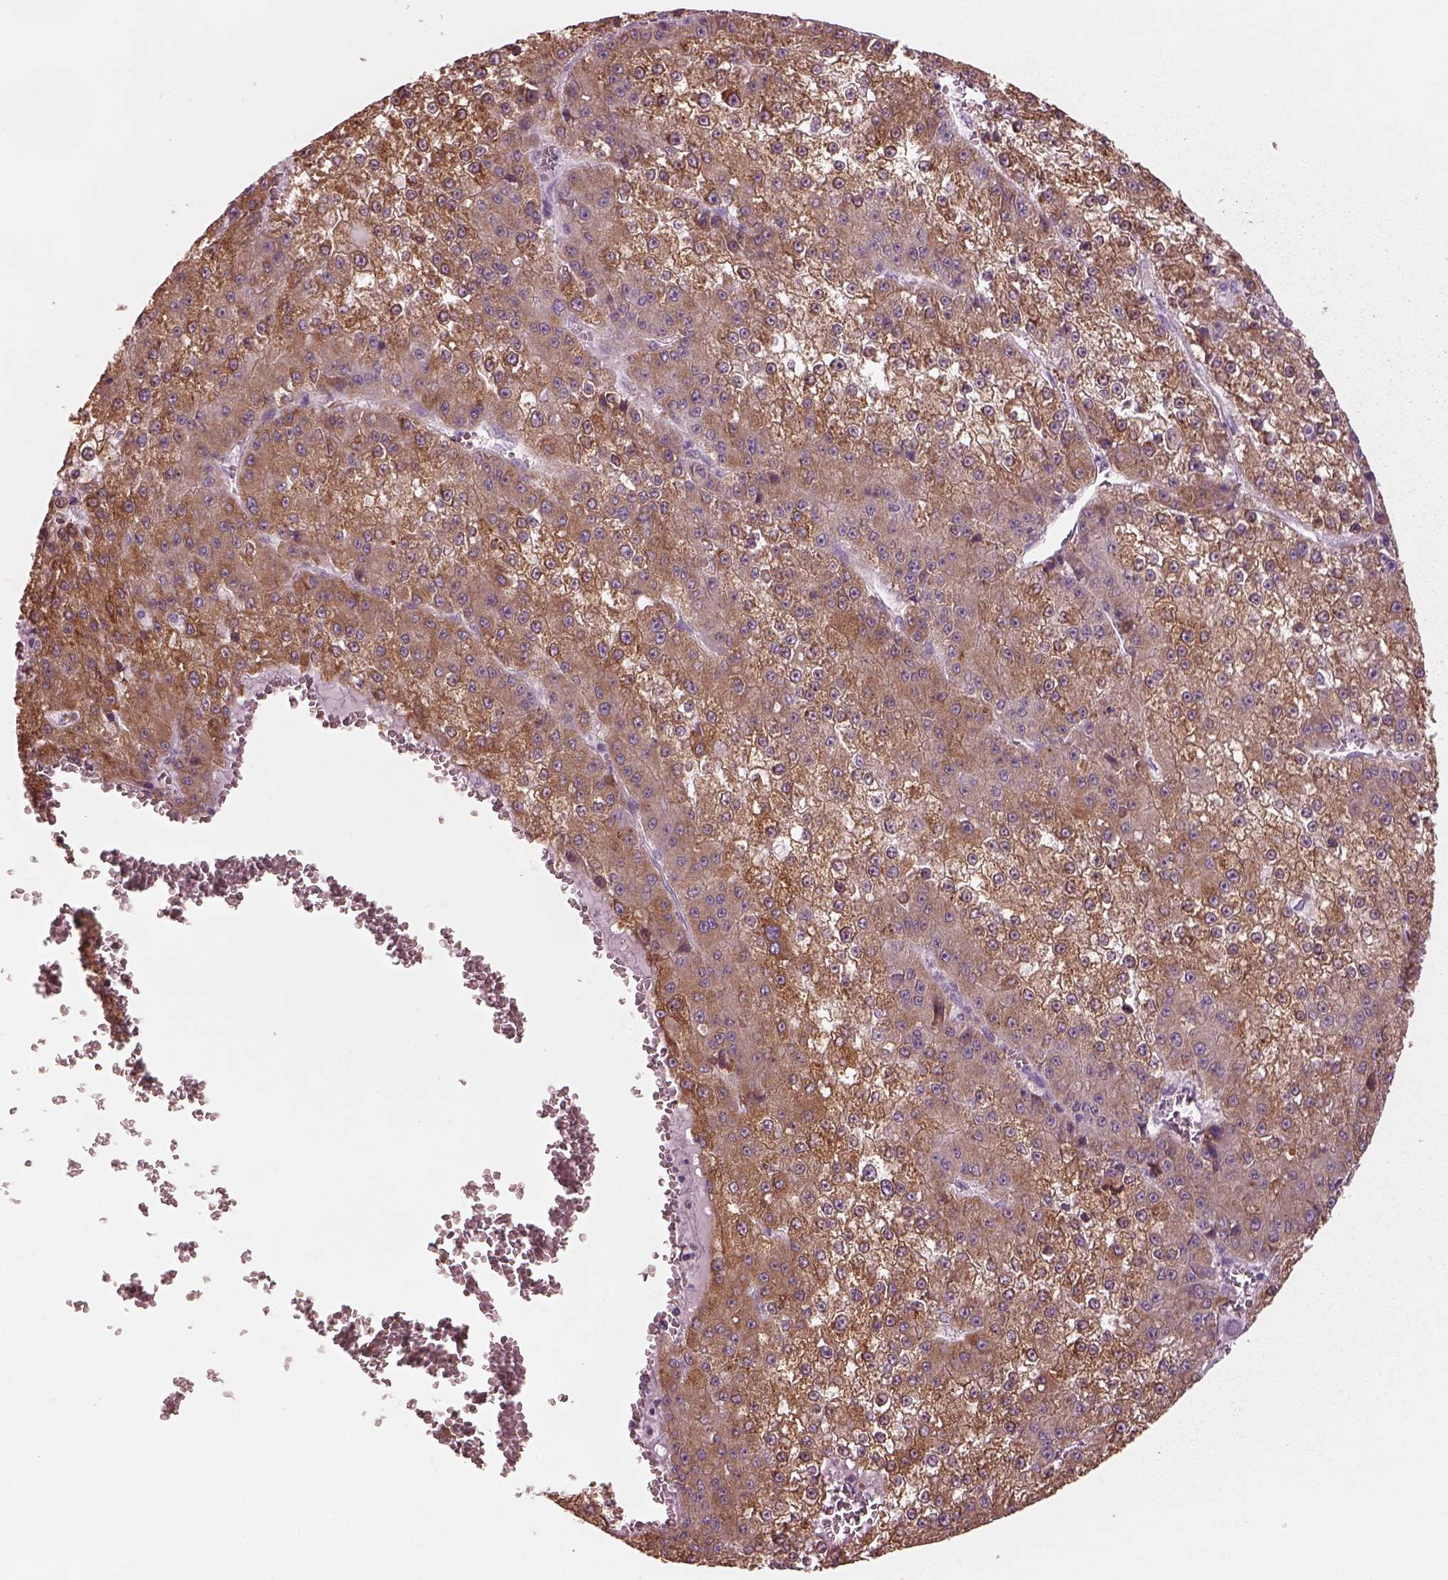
{"staining": {"intensity": "moderate", "quantity": ">75%", "location": "cytoplasmic/membranous"}, "tissue": "liver cancer", "cell_type": "Tumor cells", "image_type": "cancer", "snomed": [{"axis": "morphology", "description": "Carcinoma, Hepatocellular, NOS"}, {"axis": "topography", "description": "Liver"}], "caption": "Protein staining demonstrates moderate cytoplasmic/membranous staining in approximately >75% of tumor cells in liver cancer (hepatocellular carcinoma). The protein is stained brown, and the nuclei are stained in blue (DAB (3,3'-diaminobenzidine) IHC with brightfield microscopy, high magnification).", "gene": "SLC27A2", "patient": {"sex": "female", "age": 73}}